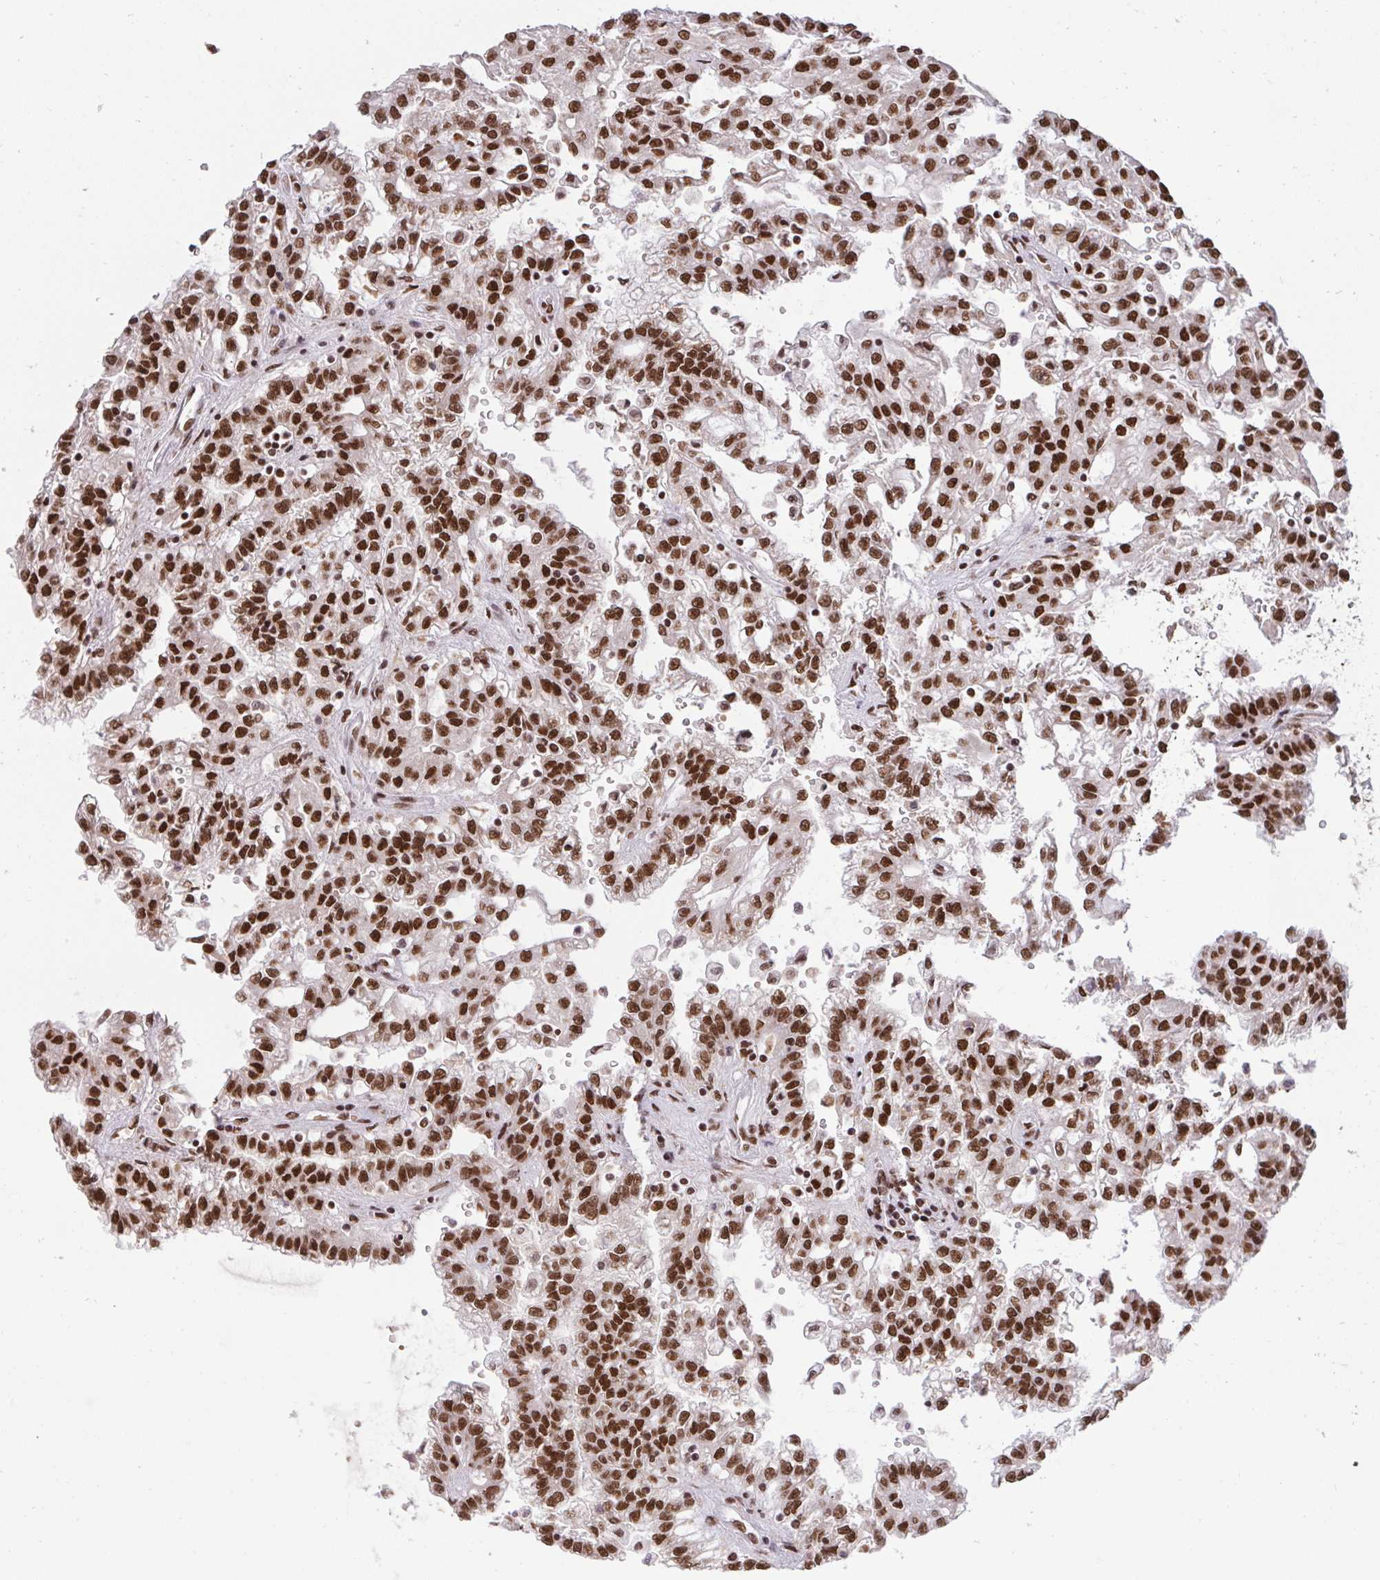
{"staining": {"intensity": "strong", "quantity": ">75%", "location": "nuclear"}, "tissue": "renal cancer", "cell_type": "Tumor cells", "image_type": "cancer", "snomed": [{"axis": "morphology", "description": "Adenocarcinoma, NOS"}, {"axis": "topography", "description": "Kidney"}], "caption": "A photomicrograph showing strong nuclear positivity in approximately >75% of tumor cells in adenocarcinoma (renal), as visualized by brown immunohistochemical staining.", "gene": "HNRNPL", "patient": {"sex": "male", "age": 63}}